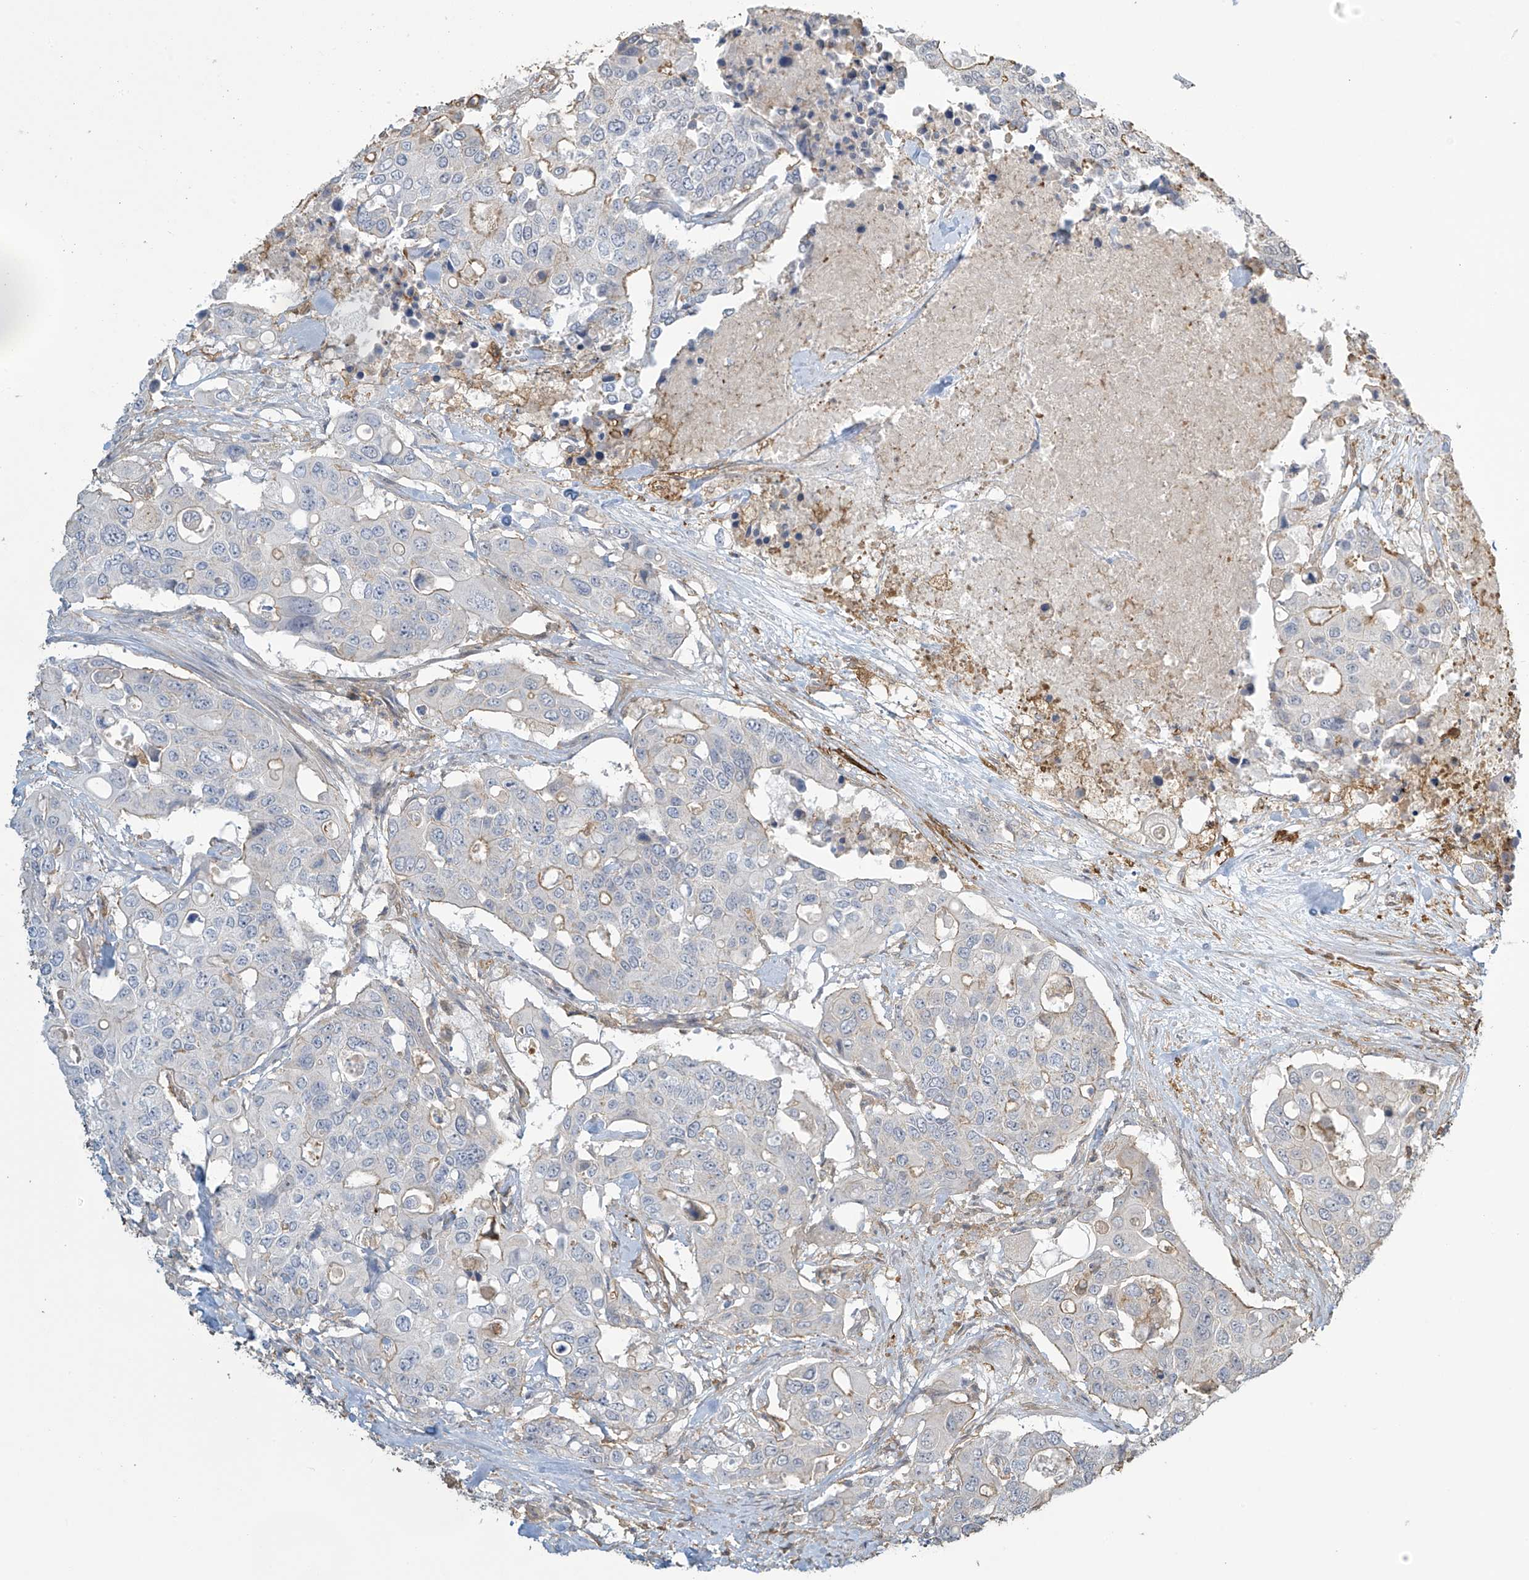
{"staining": {"intensity": "weak", "quantity": "<25%", "location": "cytoplasmic/membranous"}, "tissue": "colorectal cancer", "cell_type": "Tumor cells", "image_type": "cancer", "snomed": [{"axis": "morphology", "description": "Adenocarcinoma, NOS"}, {"axis": "topography", "description": "Colon"}], "caption": "DAB immunohistochemical staining of colorectal cancer demonstrates no significant positivity in tumor cells. Nuclei are stained in blue.", "gene": "TAGAP", "patient": {"sex": "male", "age": 77}}